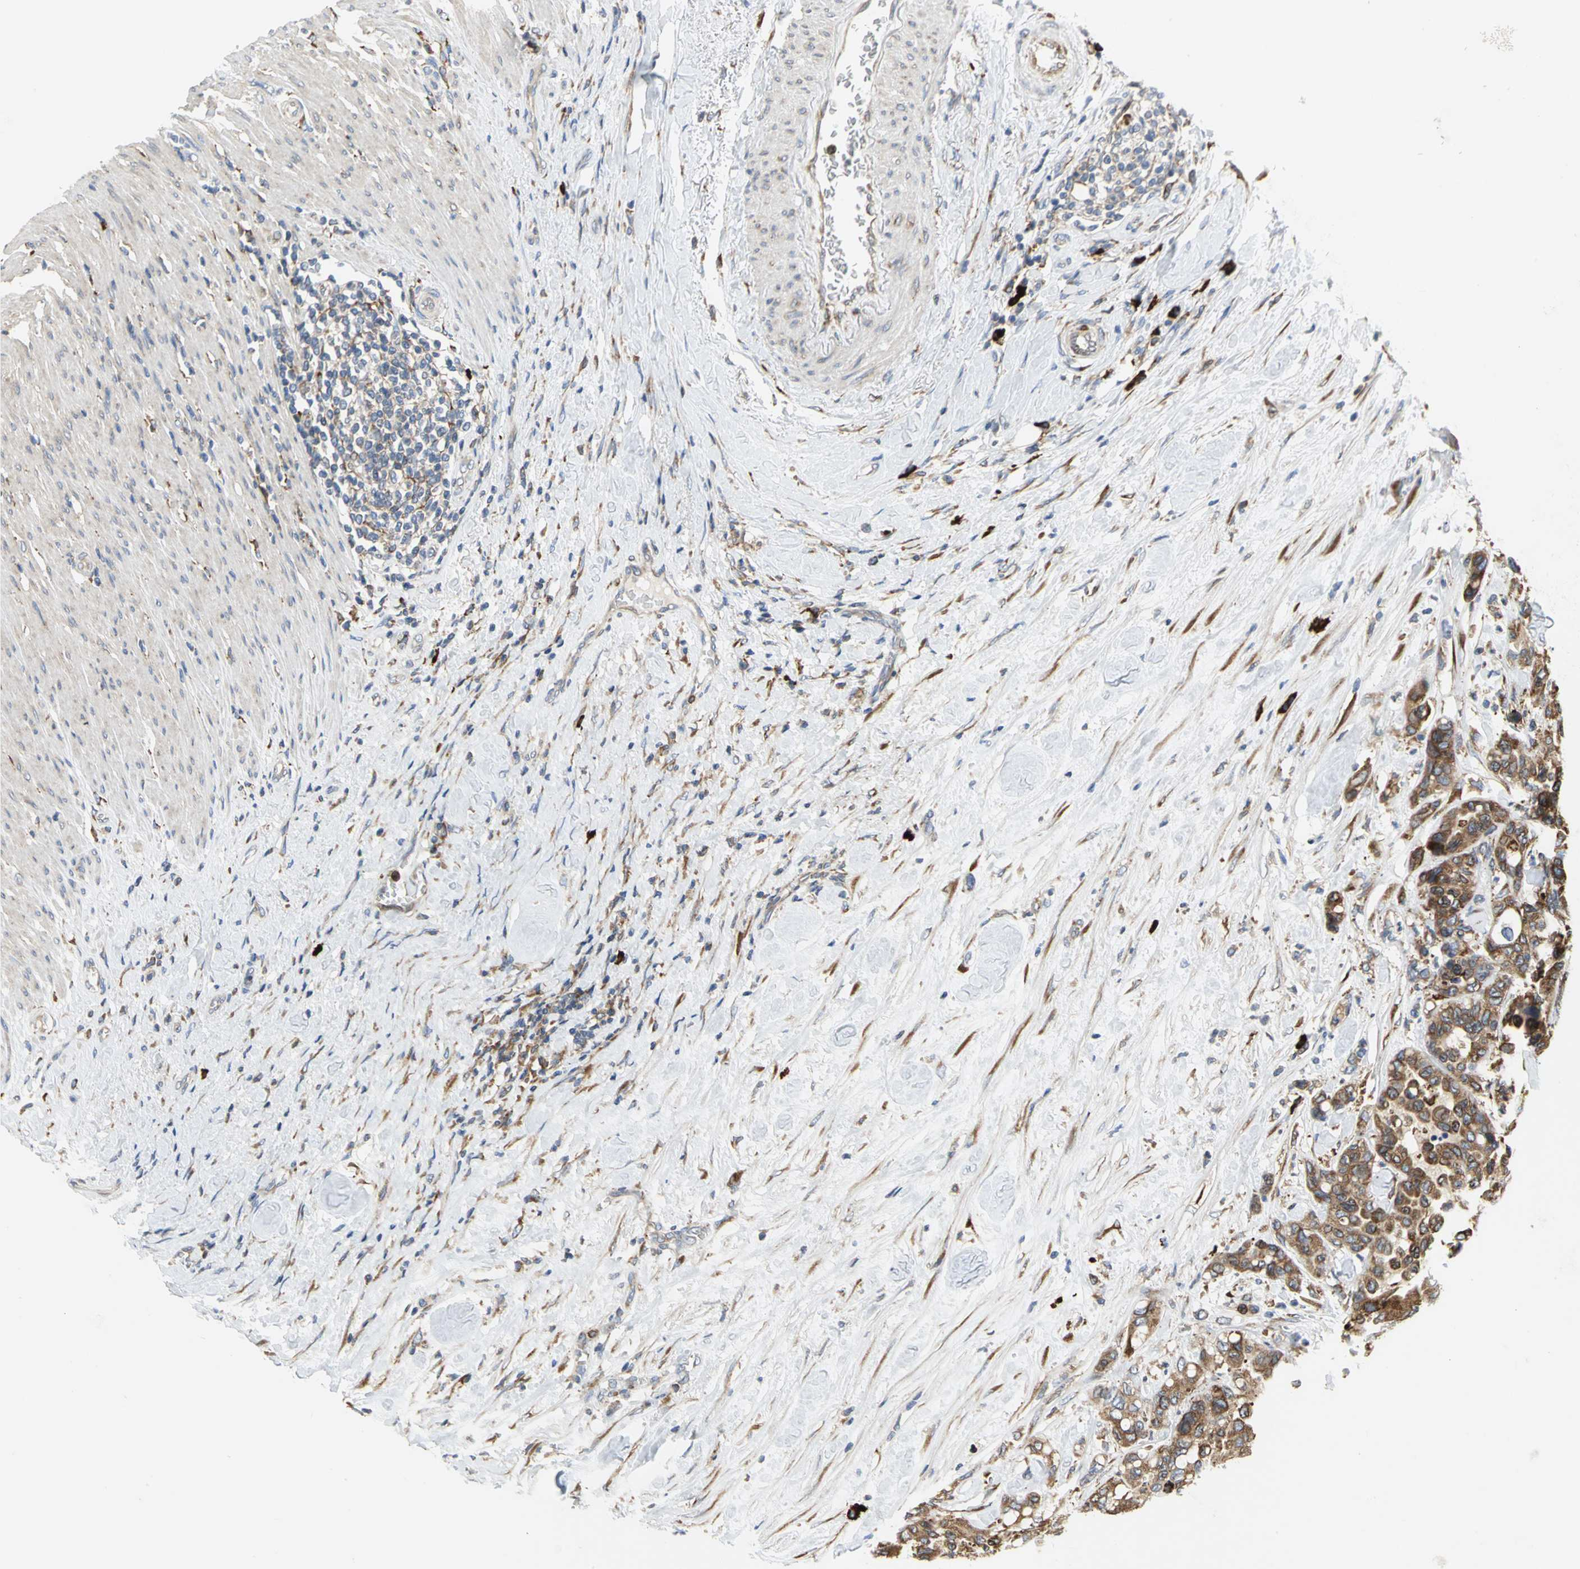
{"staining": {"intensity": "moderate", "quantity": ">75%", "location": "cytoplasmic/membranous"}, "tissue": "colorectal cancer", "cell_type": "Tumor cells", "image_type": "cancer", "snomed": [{"axis": "morphology", "description": "Adenocarcinoma, NOS"}, {"axis": "topography", "description": "Colon"}], "caption": "Adenocarcinoma (colorectal) tissue demonstrates moderate cytoplasmic/membranous positivity in about >75% of tumor cells, visualized by immunohistochemistry.", "gene": "SDF2L1", "patient": {"sex": "male", "age": 82}}